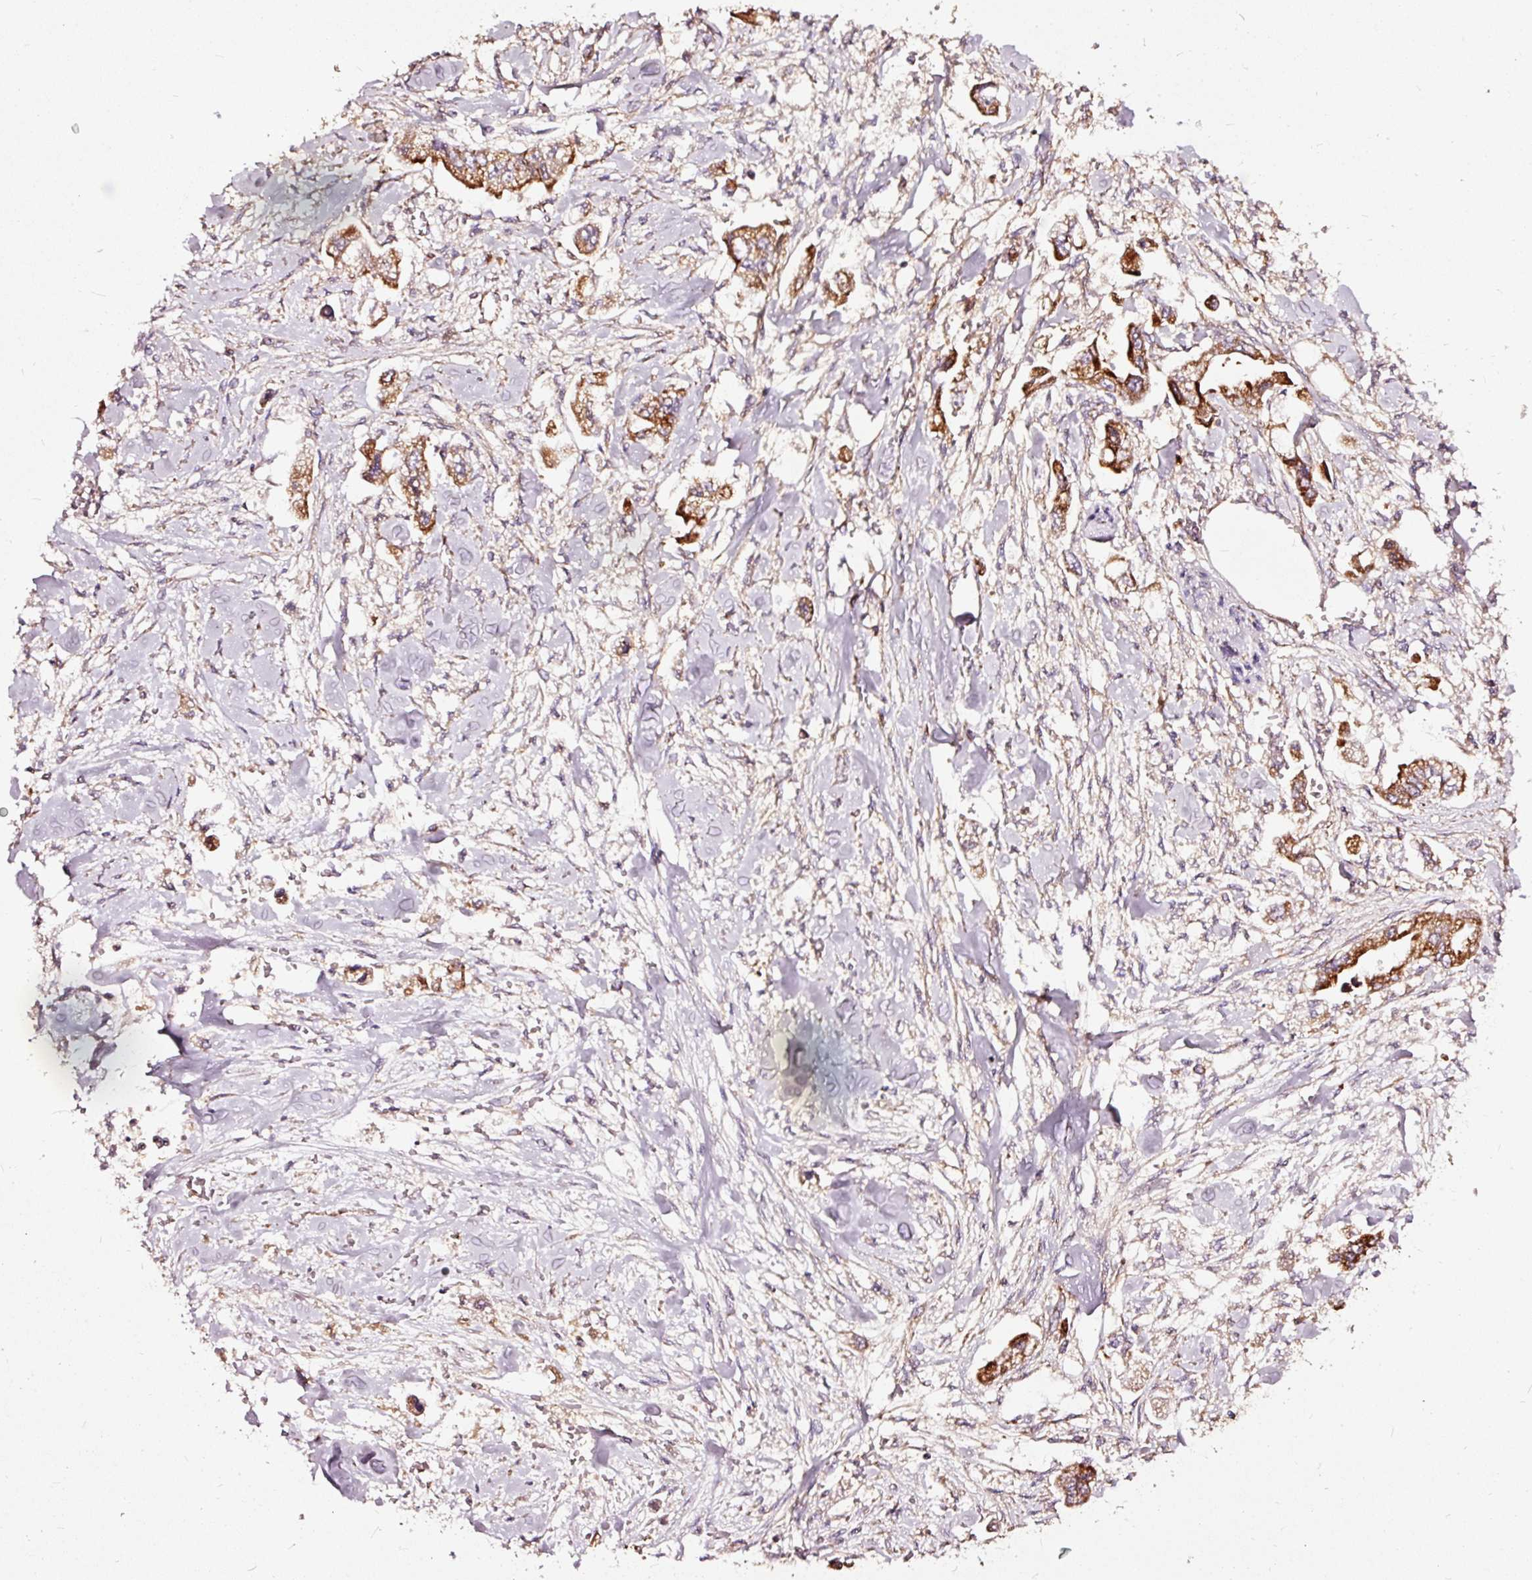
{"staining": {"intensity": "strong", "quantity": ">75%", "location": "cytoplasmic/membranous"}, "tissue": "stomach cancer", "cell_type": "Tumor cells", "image_type": "cancer", "snomed": [{"axis": "morphology", "description": "Adenocarcinoma, NOS"}, {"axis": "topography", "description": "Stomach"}], "caption": "The image displays staining of adenocarcinoma (stomach), revealing strong cytoplasmic/membranous protein positivity (brown color) within tumor cells.", "gene": "TPM1", "patient": {"sex": "male", "age": 62}}